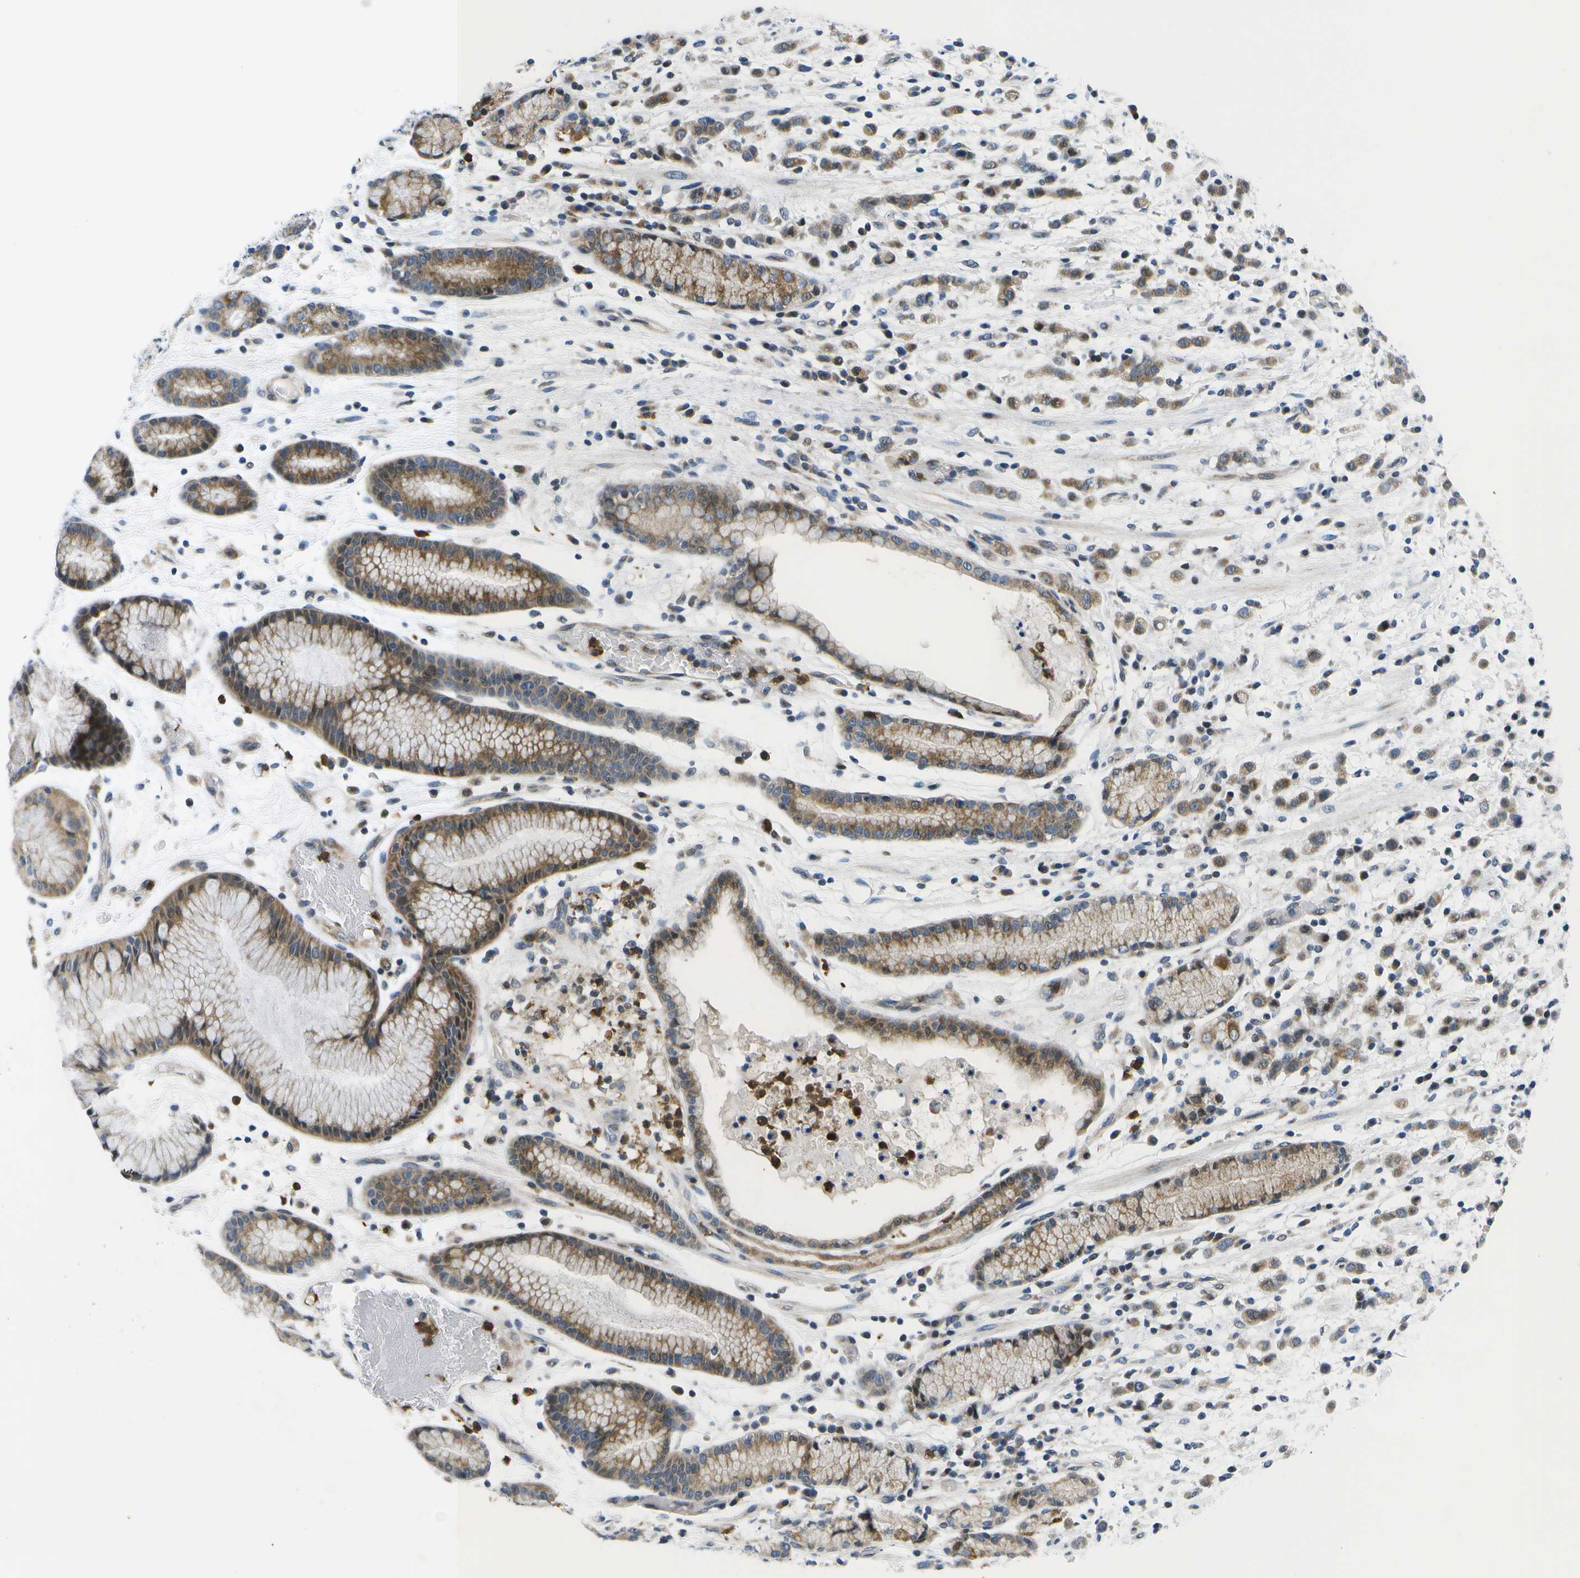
{"staining": {"intensity": "moderate", "quantity": ">75%", "location": "cytoplasmic/membranous"}, "tissue": "stomach cancer", "cell_type": "Tumor cells", "image_type": "cancer", "snomed": [{"axis": "morphology", "description": "Adenocarcinoma, NOS"}, {"axis": "topography", "description": "Stomach, lower"}], "caption": "Stomach cancer tissue demonstrates moderate cytoplasmic/membranous expression in about >75% of tumor cells, visualized by immunohistochemistry.", "gene": "GALNT15", "patient": {"sex": "male", "age": 88}}